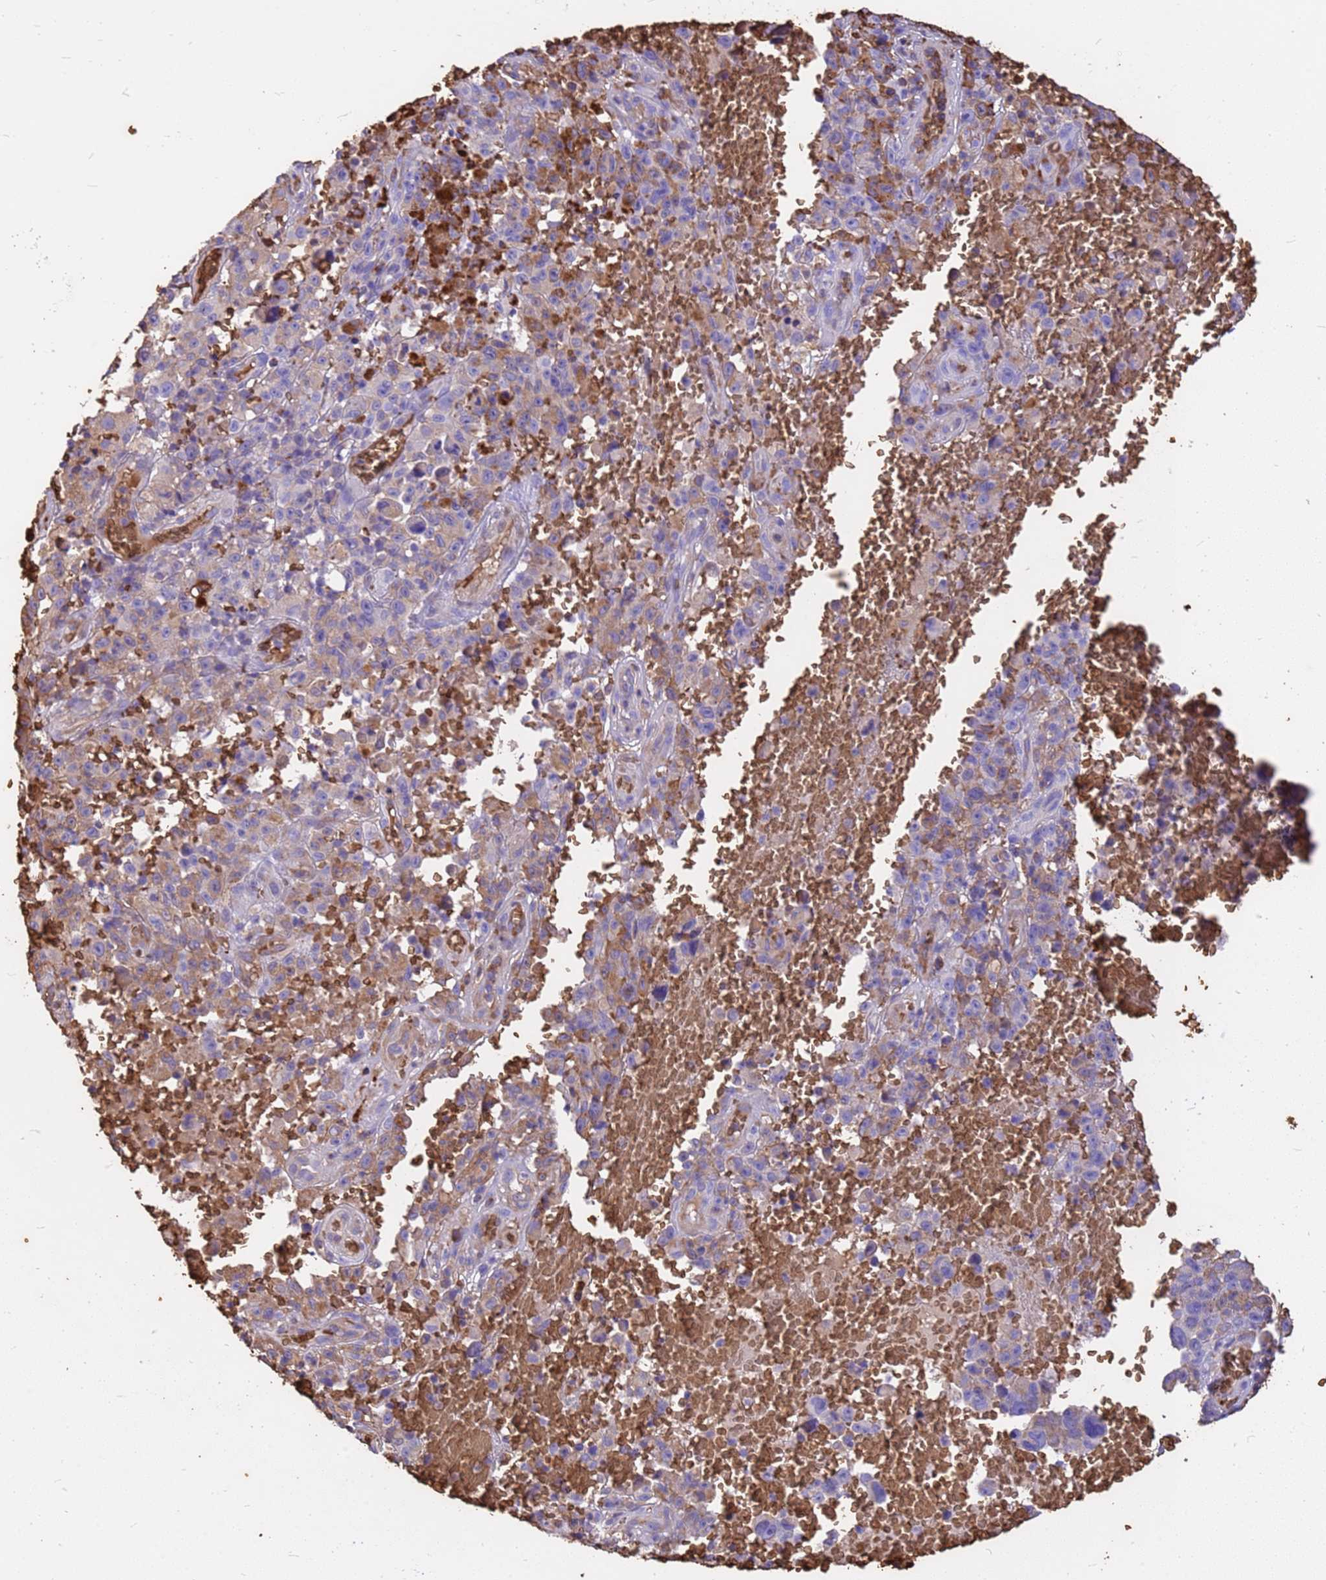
{"staining": {"intensity": "negative", "quantity": "none", "location": "none"}, "tissue": "melanoma", "cell_type": "Tumor cells", "image_type": "cancer", "snomed": [{"axis": "morphology", "description": "Malignant melanoma, NOS"}, {"axis": "topography", "description": "Skin"}], "caption": "DAB (3,3'-diaminobenzidine) immunohistochemical staining of melanoma shows no significant staining in tumor cells.", "gene": "HBA2", "patient": {"sex": "female", "age": 82}}